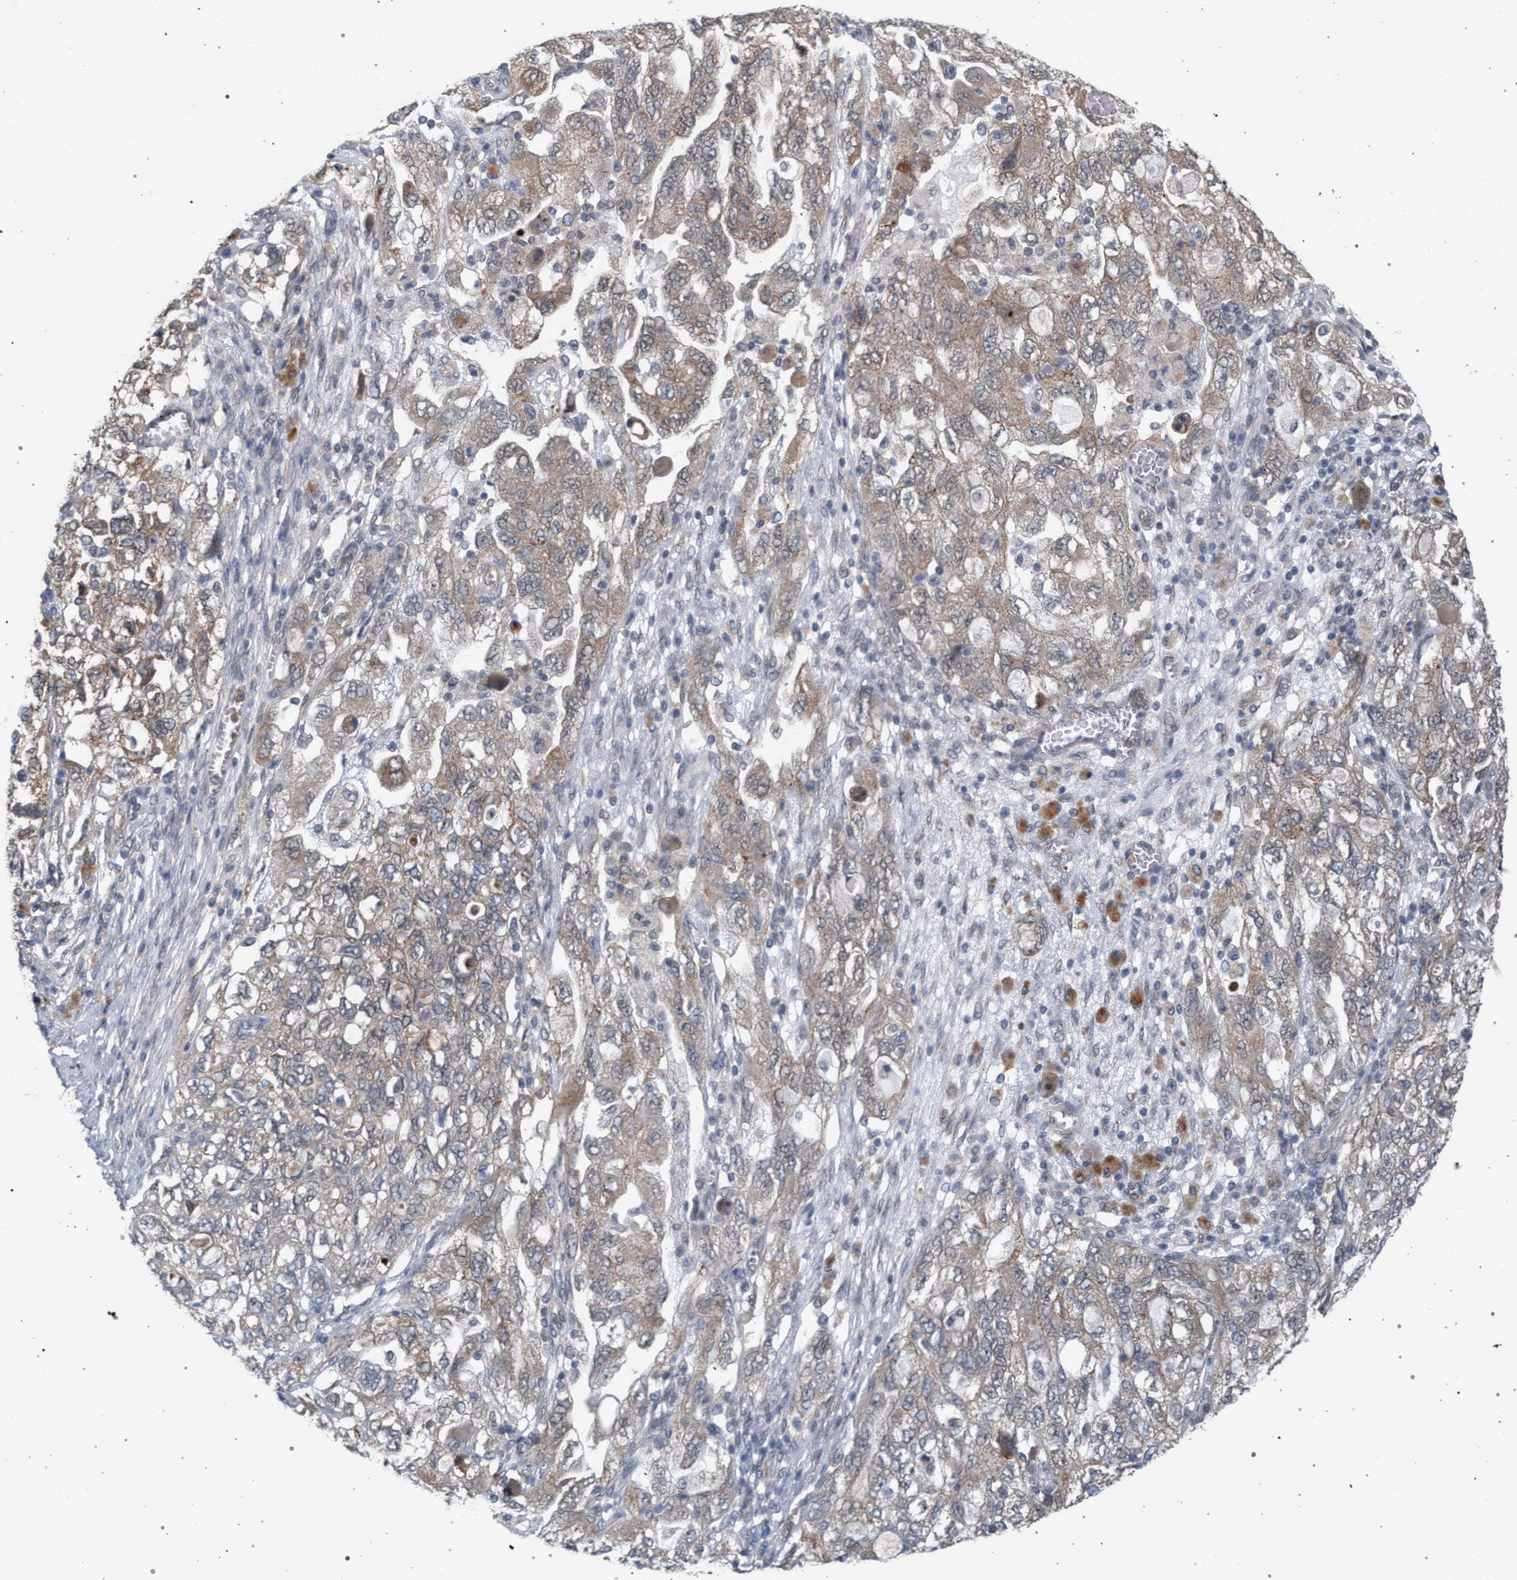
{"staining": {"intensity": "moderate", "quantity": ">75%", "location": "cytoplasmic/membranous"}, "tissue": "ovarian cancer", "cell_type": "Tumor cells", "image_type": "cancer", "snomed": [{"axis": "morphology", "description": "Carcinoma, NOS"}, {"axis": "morphology", "description": "Cystadenocarcinoma, serous, NOS"}, {"axis": "topography", "description": "Ovary"}], "caption": "Immunohistochemistry (IHC) histopathology image of neoplastic tissue: human ovarian cancer (serous cystadenocarcinoma) stained using immunohistochemistry (IHC) exhibits medium levels of moderate protein expression localized specifically in the cytoplasmic/membranous of tumor cells, appearing as a cytoplasmic/membranous brown color.", "gene": "ARPC5L", "patient": {"sex": "female", "age": 69}}